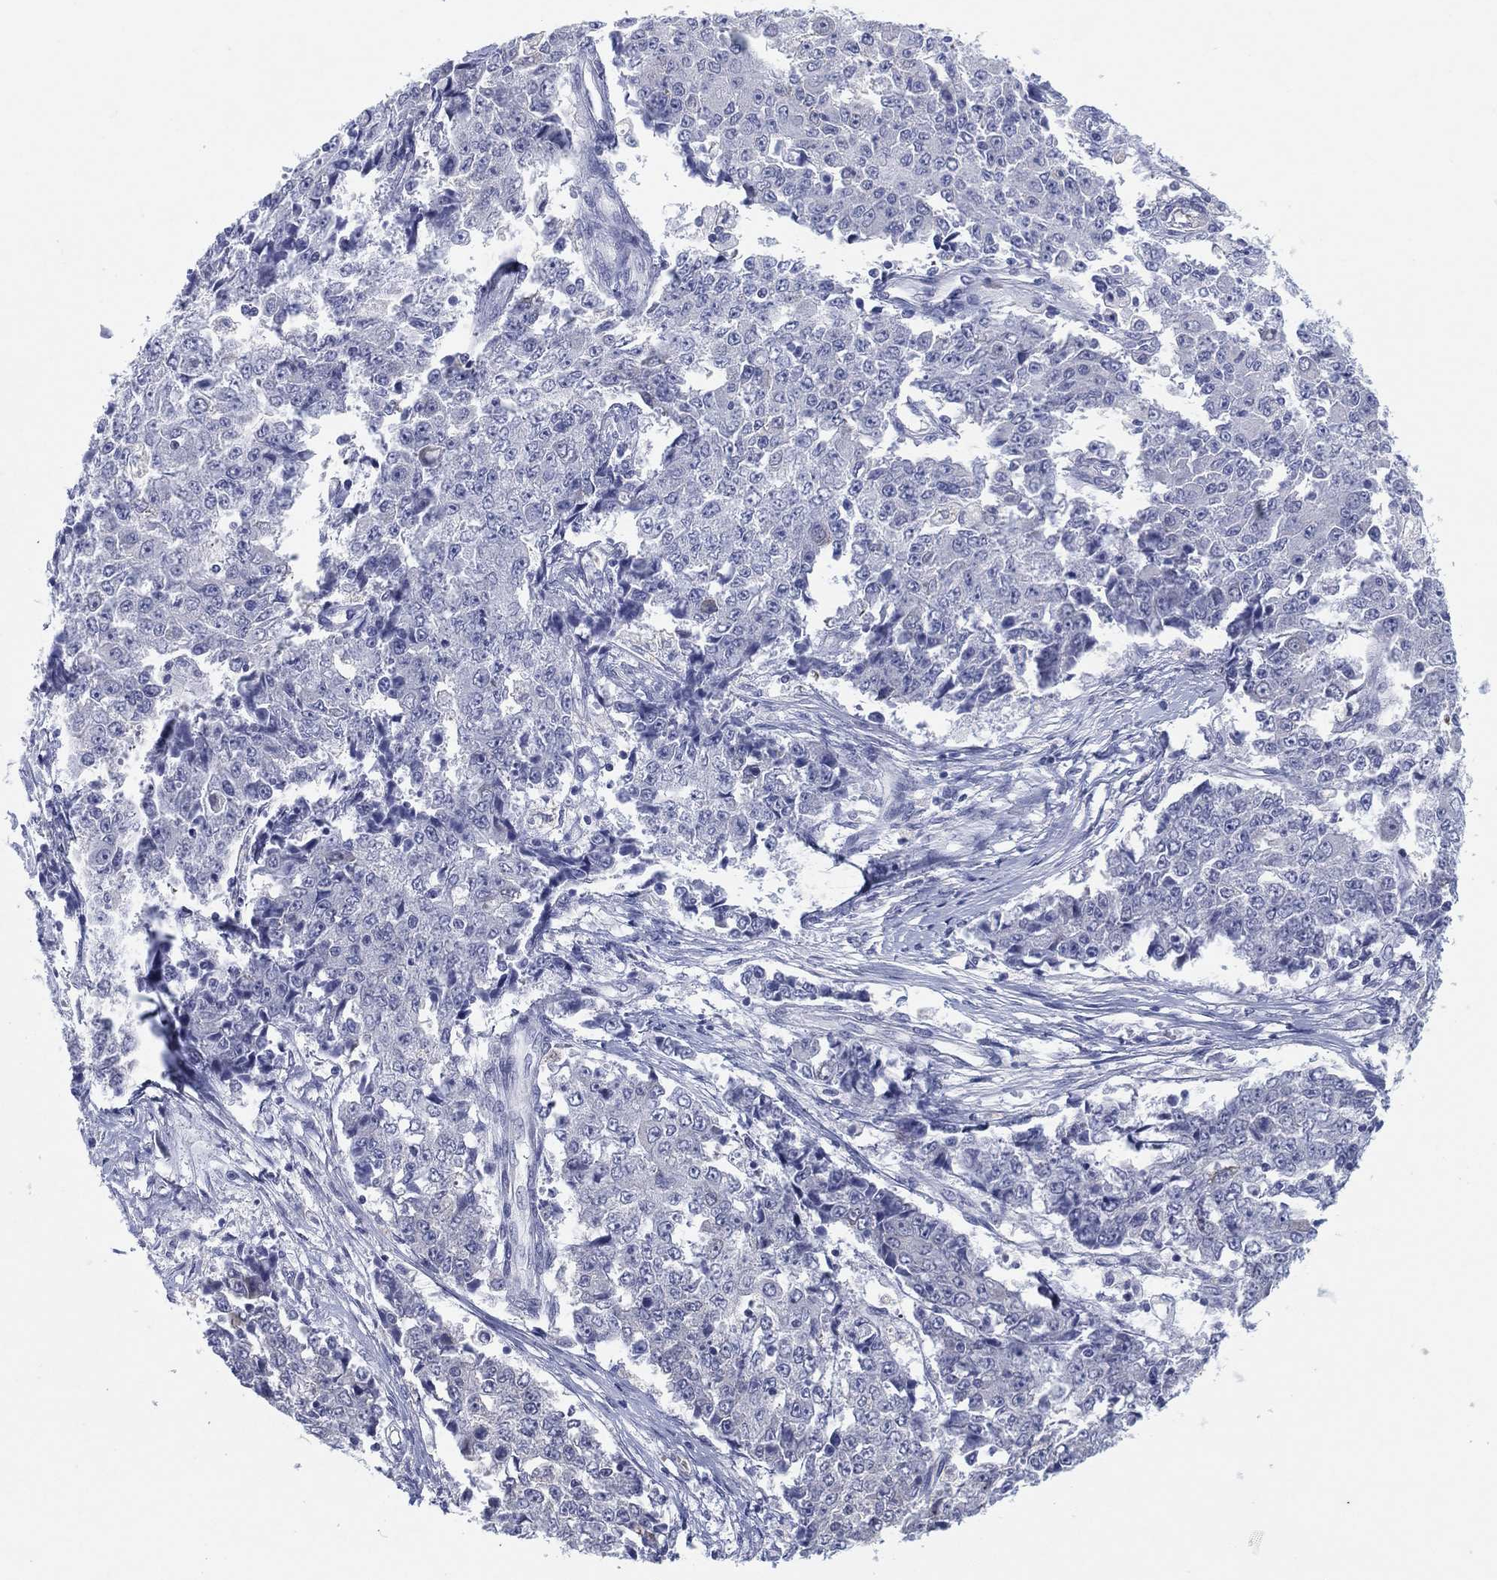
{"staining": {"intensity": "negative", "quantity": "none", "location": "none"}, "tissue": "ovarian cancer", "cell_type": "Tumor cells", "image_type": "cancer", "snomed": [{"axis": "morphology", "description": "Carcinoma, endometroid"}, {"axis": "topography", "description": "Ovary"}], "caption": "Protein analysis of endometroid carcinoma (ovarian) shows no significant positivity in tumor cells. (DAB (3,3'-diaminobenzidine) immunohistochemistry (IHC) visualized using brightfield microscopy, high magnification).", "gene": "HEATR4", "patient": {"sex": "female", "age": 42}}